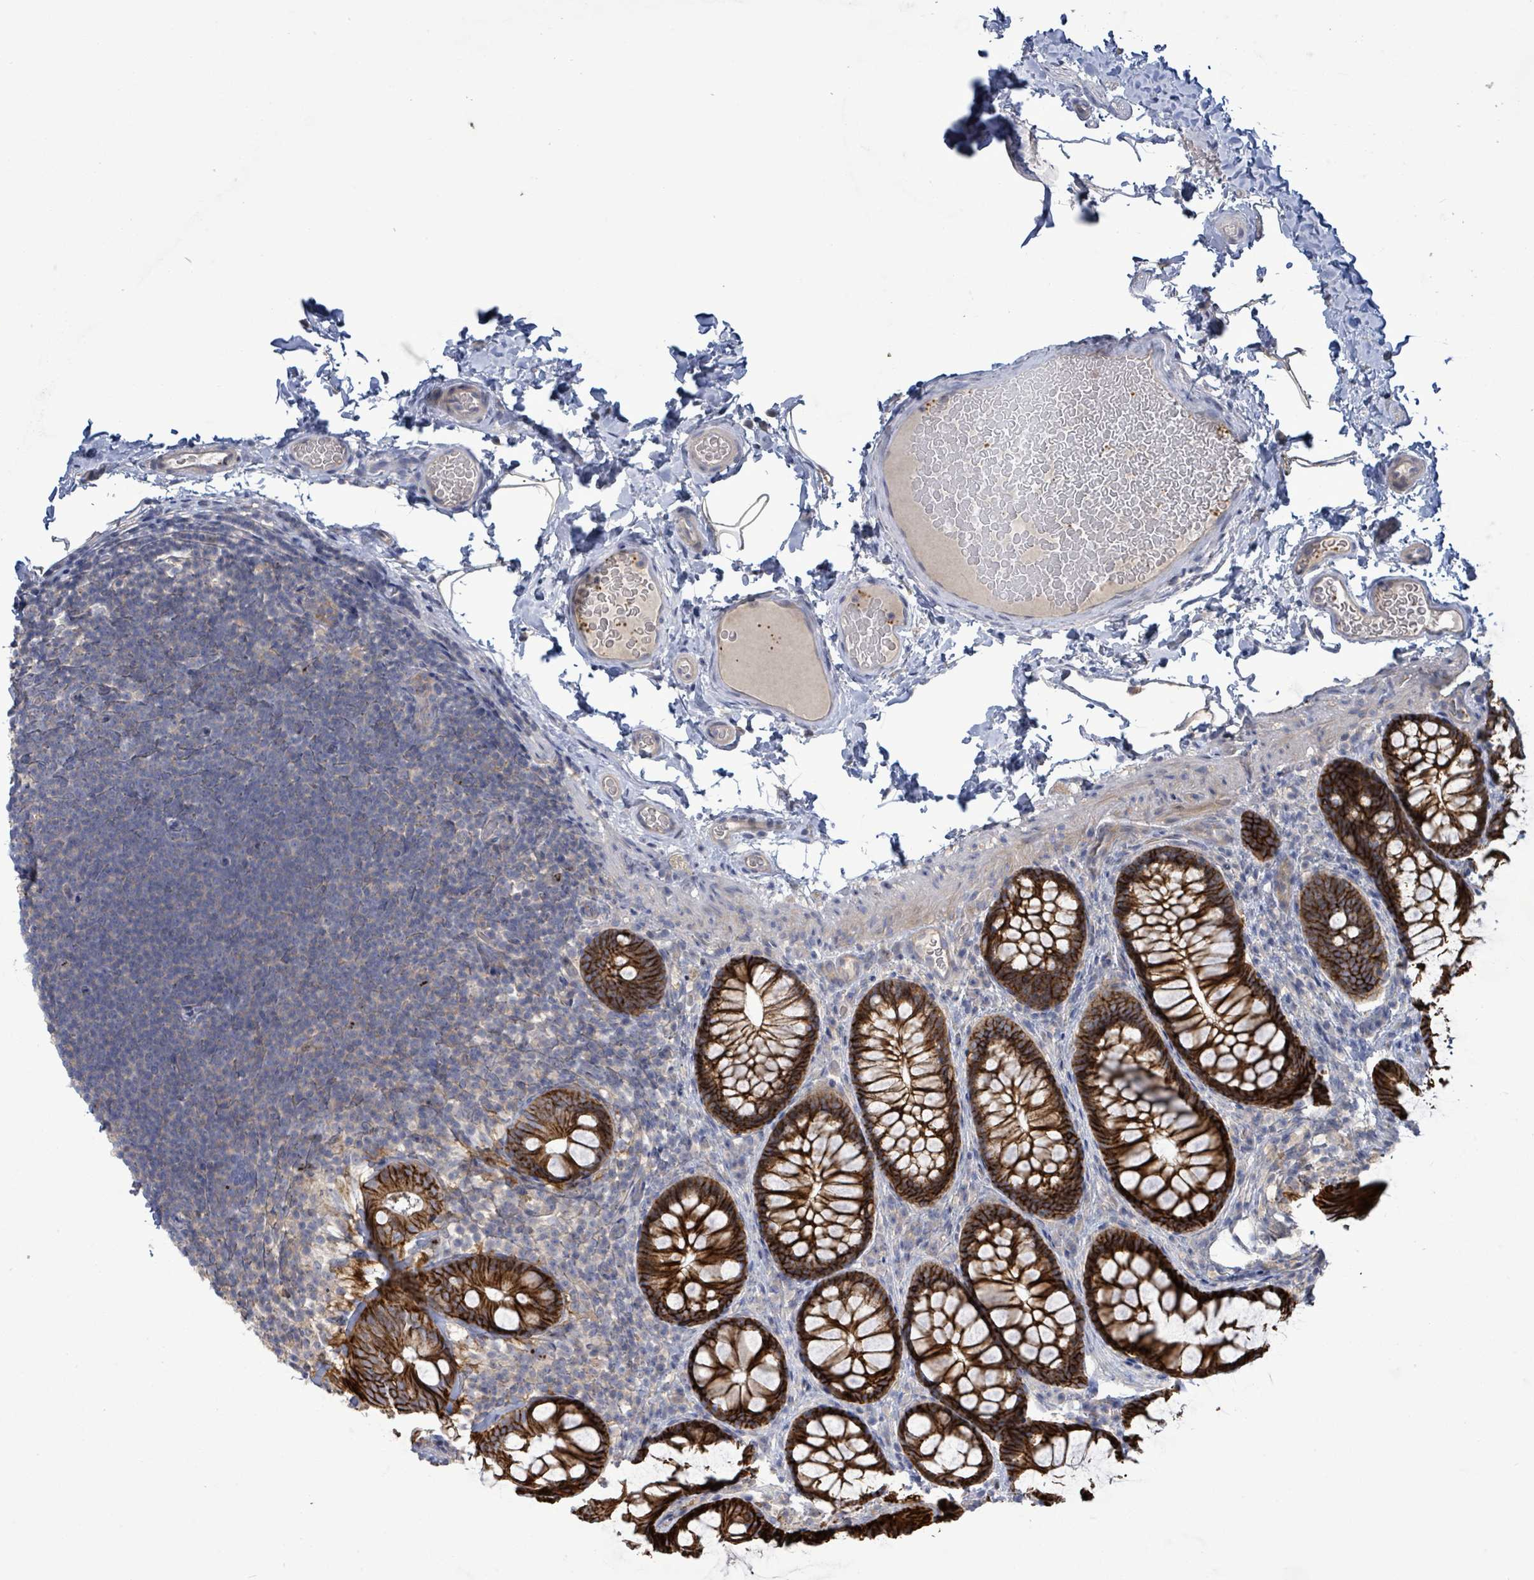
{"staining": {"intensity": "weak", "quantity": "25%-75%", "location": "cytoplasmic/membranous"}, "tissue": "colon", "cell_type": "Endothelial cells", "image_type": "normal", "snomed": [{"axis": "morphology", "description": "Normal tissue, NOS"}, {"axis": "topography", "description": "Colon"}], "caption": "A low amount of weak cytoplasmic/membranous expression is present in approximately 25%-75% of endothelial cells in normal colon.", "gene": "HRAS", "patient": {"sex": "male", "age": 46}}